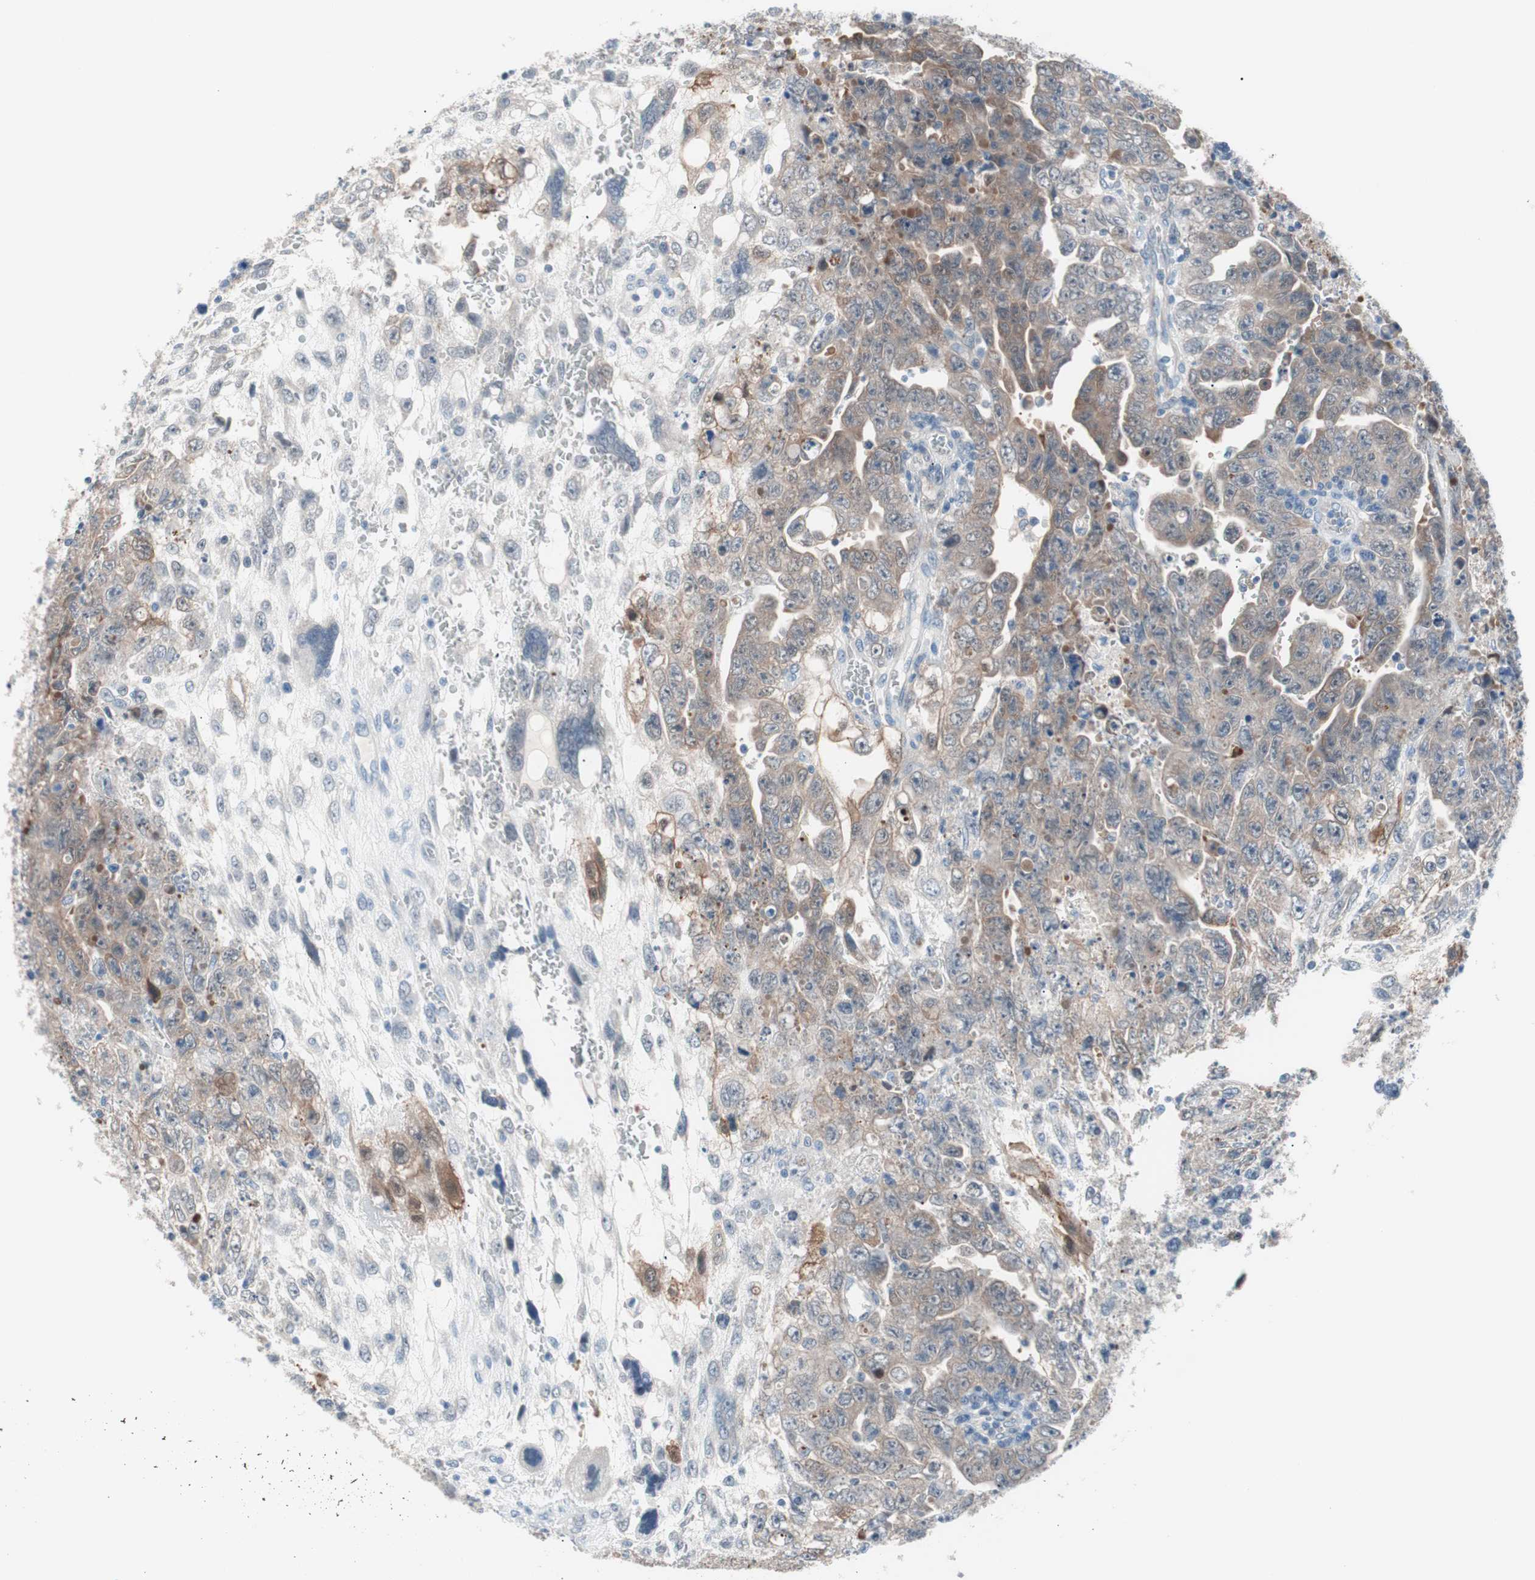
{"staining": {"intensity": "moderate", "quantity": ">75%", "location": "cytoplasmic/membranous"}, "tissue": "testis cancer", "cell_type": "Tumor cells", "image_type": "cancer", "snomed": [{"axis": "morphology", "description": "Carcinoma, Embryonal, NOS"}, {"axis": "topography", "description": "Testis"}], "caption": "Tumor cells display moderate cytoplasmic/membranous staining in about >75% of cells in testis cancer (embryonal carcinoma).", "gene": "VIL1", "patient": {"sex": "male", "age": 28}}